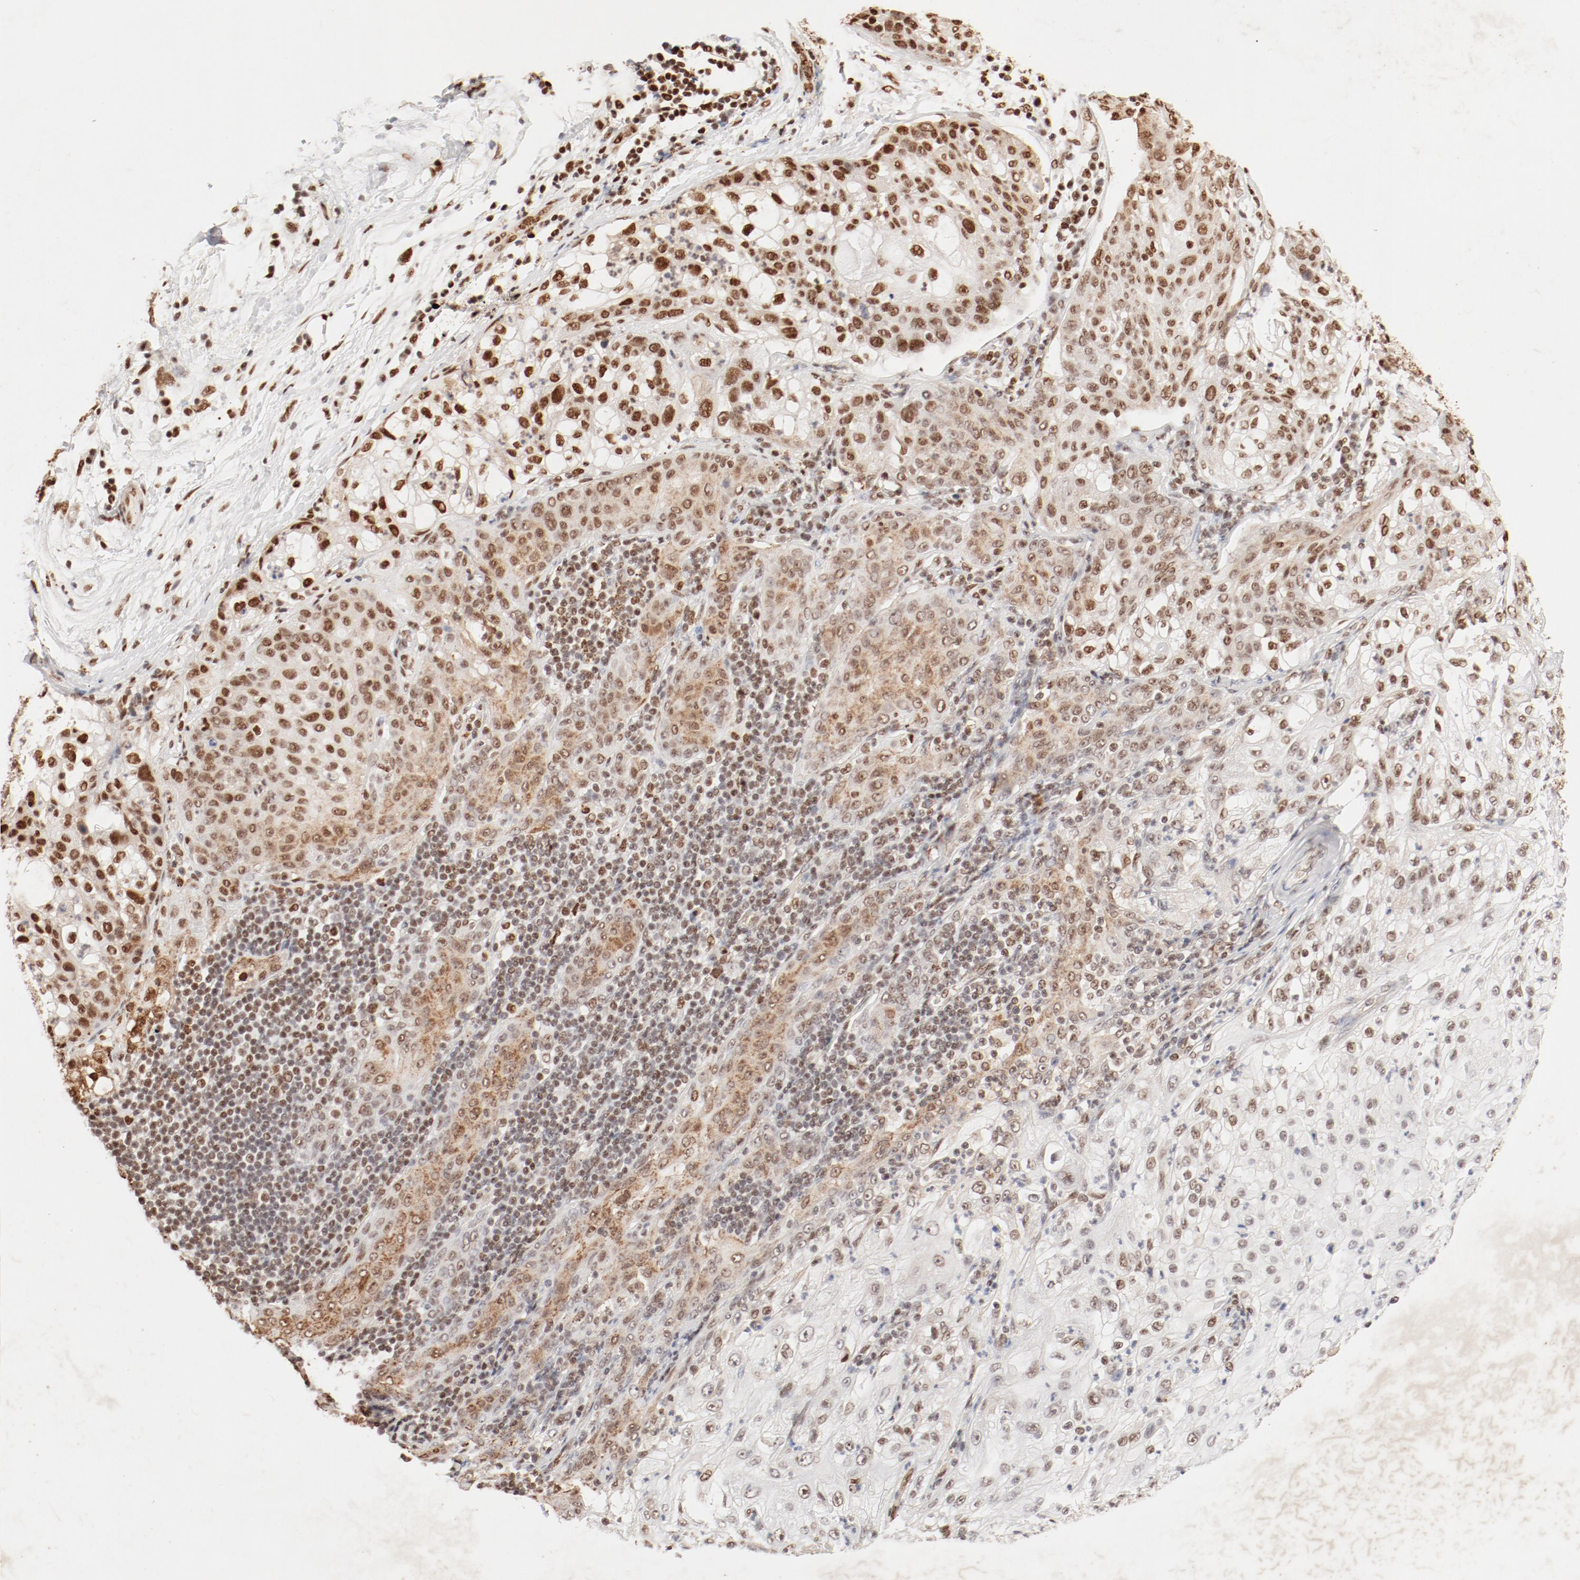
{"staining": {"intensity": "strong", "quantity": ">75%", "location": "cytoplasmic/membranous,nuclear"}, "tissue": "lung cancer", "cell_type": "Tumor cells", "image_type": "cancer", "snomed": [{"axis": "morphology", "description": "Inflammation, NOS"}, {"axis": "morphology", "description": "Squamous cell carcinoma, NOS"}, {"axis": "topography", "description": "Lymph node"}, {"axis": "topography", "description": "Soft tissue"}, {"axis": "topography", "description": "Lung"}], "caption": "Immunohistochemical staining of squamous cell carcinoma (lung) demonstrates high levels of strong cytoplasmic/membranous and nuclear protein positivity in approximately >75% of tumor cells. The staining is performed using DAB brown chromogen to label protein expression. The nuclei are counter-stained blue using hematoxylin.", "gene": "FAM50A", "patient": {"sex": "male", "age": 66}}